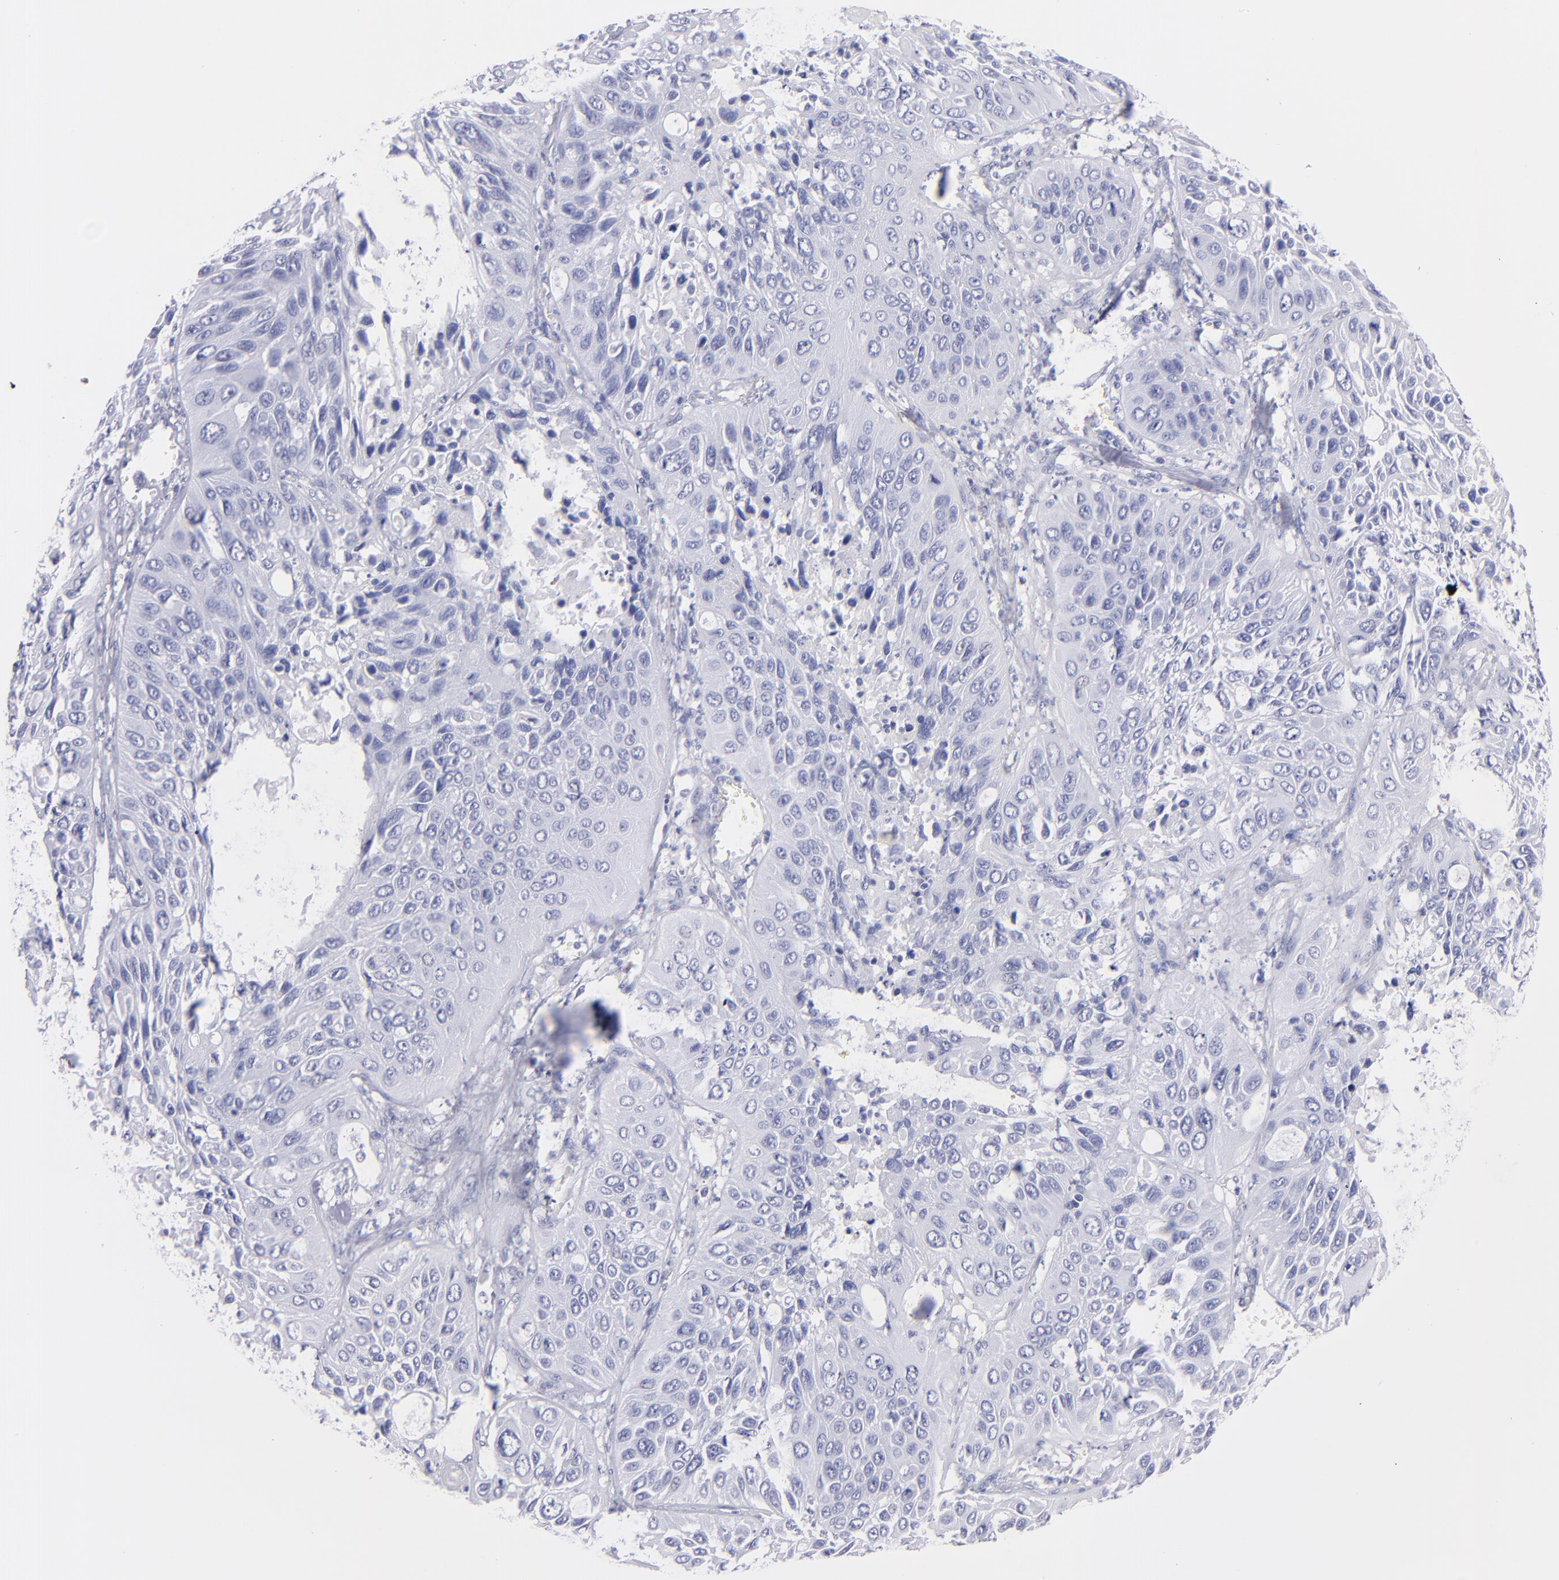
{"staining": {"intensity": "negative", "quantity": "none", "location": "none"}, "tissue": "lung cancer", "cell_type": "Tumor cells", "image_type": "cancer", "snomed": [{"axis": "morphology", "description": "Squamous cell carcinoma, NOS"}, {"axis": "topography", "description": "Lung"}], "caption": "There is no significant expression in tumor cells of lung squamous cell carcinoma.", "gene": "TG", "patient": {"sex": "female", "age": 76}}